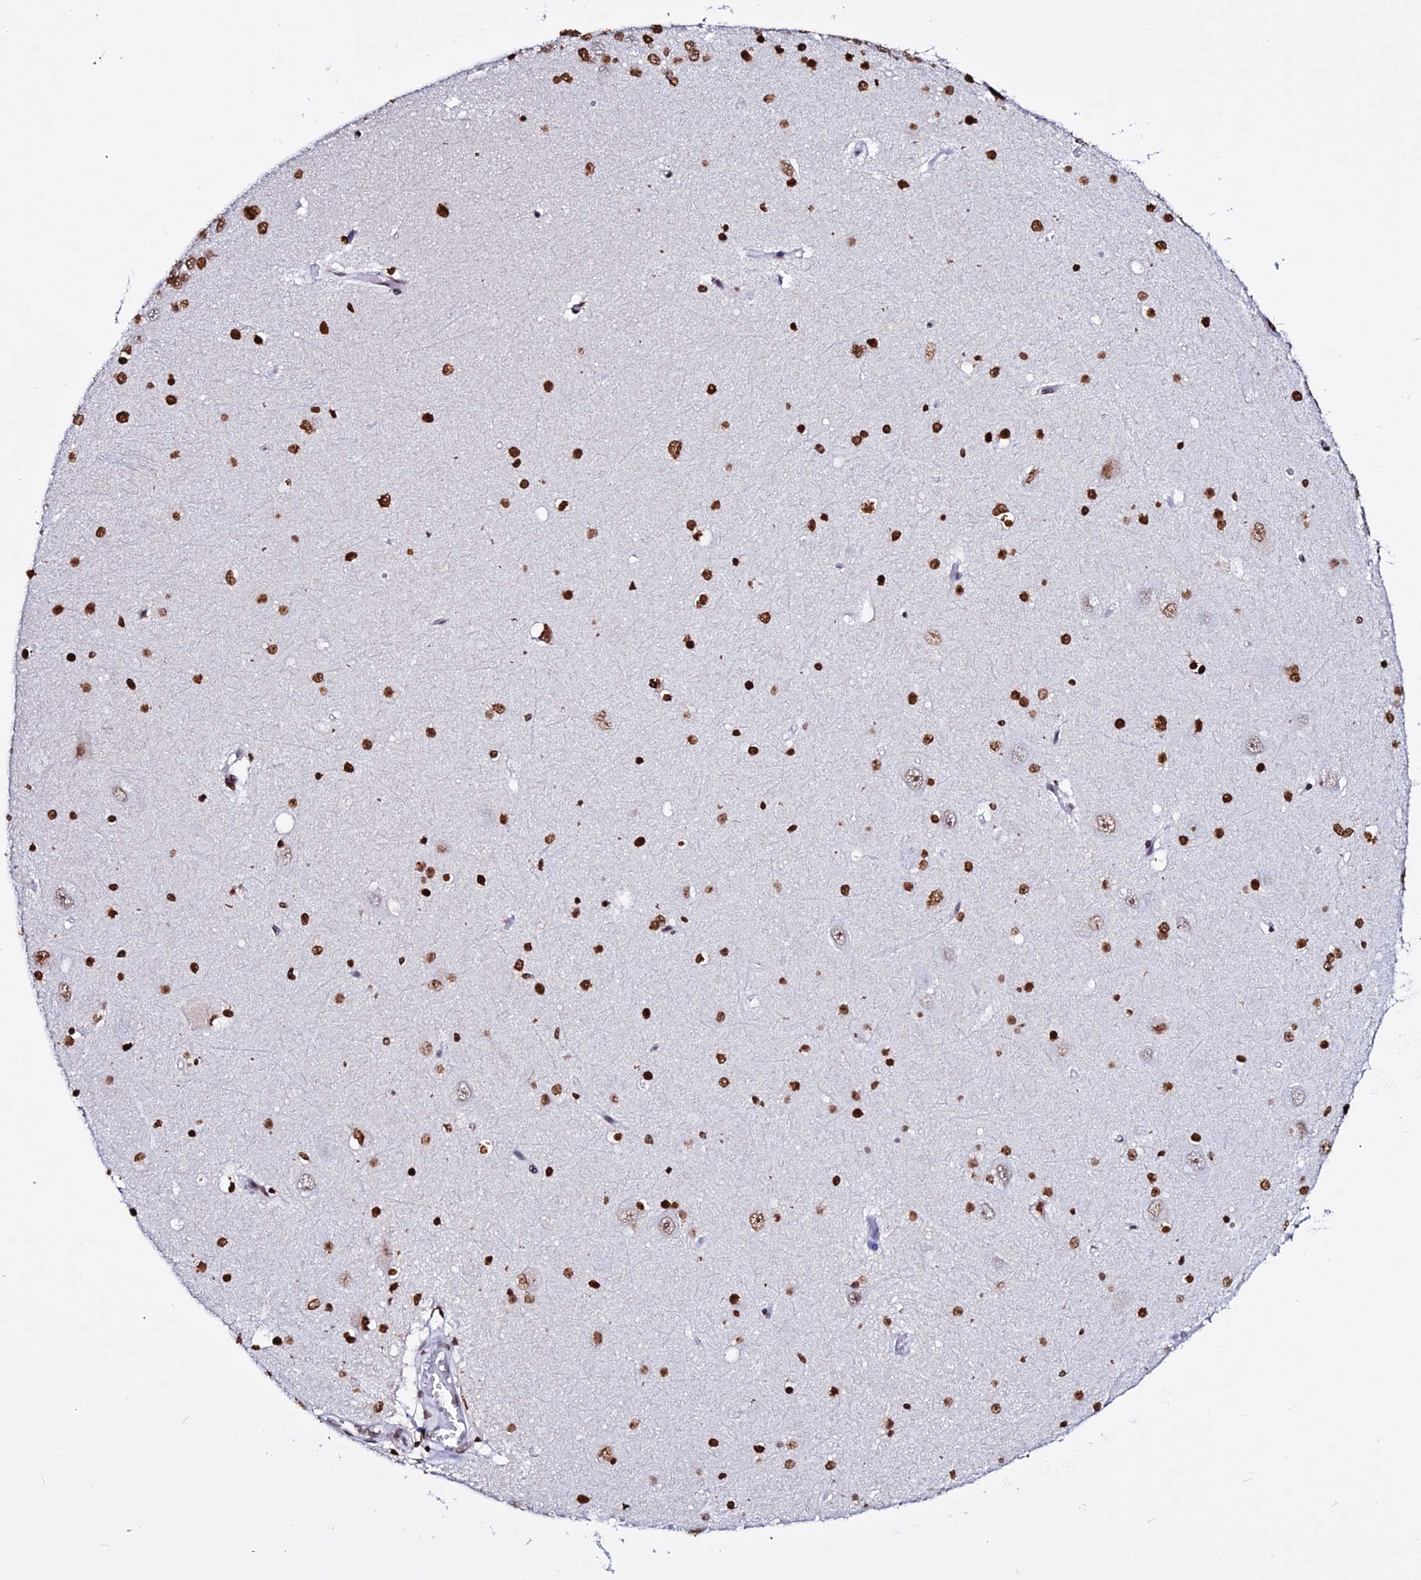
{"staining": {"intensity": "strong", "quantity": ">75%", "location": "nuclear"}, "tissue": "hippocampus", "cell_type": "Glial cells", "image_type": "normal", "snomed": [{"axis": "morphology", "description": "Normal tissue, NOS"}, {"axis": "topography", "description": "Hippocampus"}], "caption": "The photomicrograph shows staining of normal hippocampus, revealing strong nuclear protein staining (brown color) within glial cells.", "gene": "ENSG00000282988", "patient": {"sex": "male", "age": 45}}